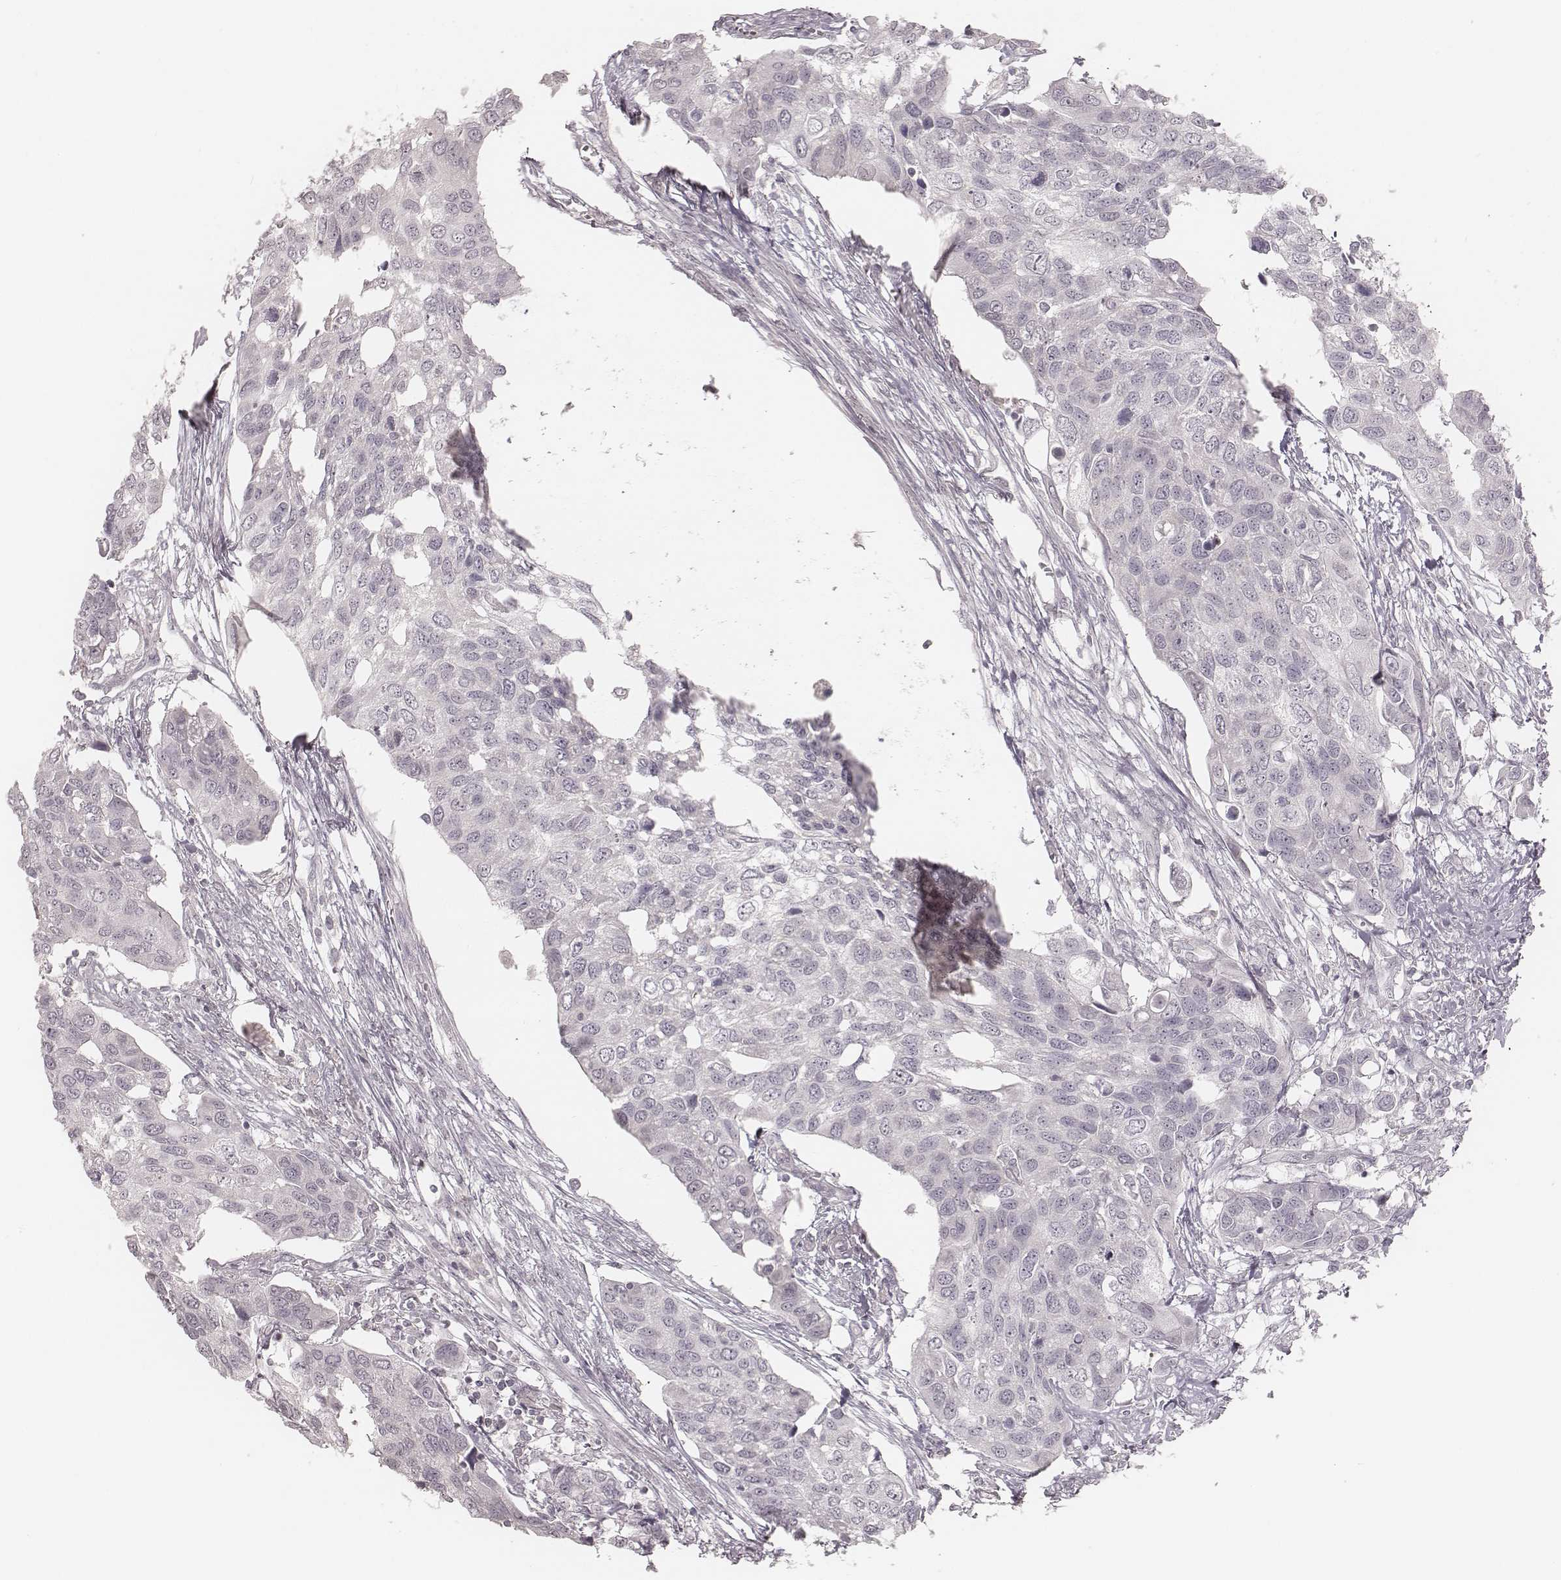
{"staining": {"intensity": "negative", "quantity": "none", "location": "none"}, "tissue": "urothelial cancer", "cell_type": "Tumor cells", "image_type": "cancer", "snomed": [{"axis": "morphology", "description": "Urothelial carcinoma, High grade"}, {"axis": "topography", "description": "Urinary bladder"}], "caption": "Image shows no protein positivity in tumor cells of urothelial cancer tissue.", "gene": "ACACB", "patient": {"sex": "male", "age": 60}}